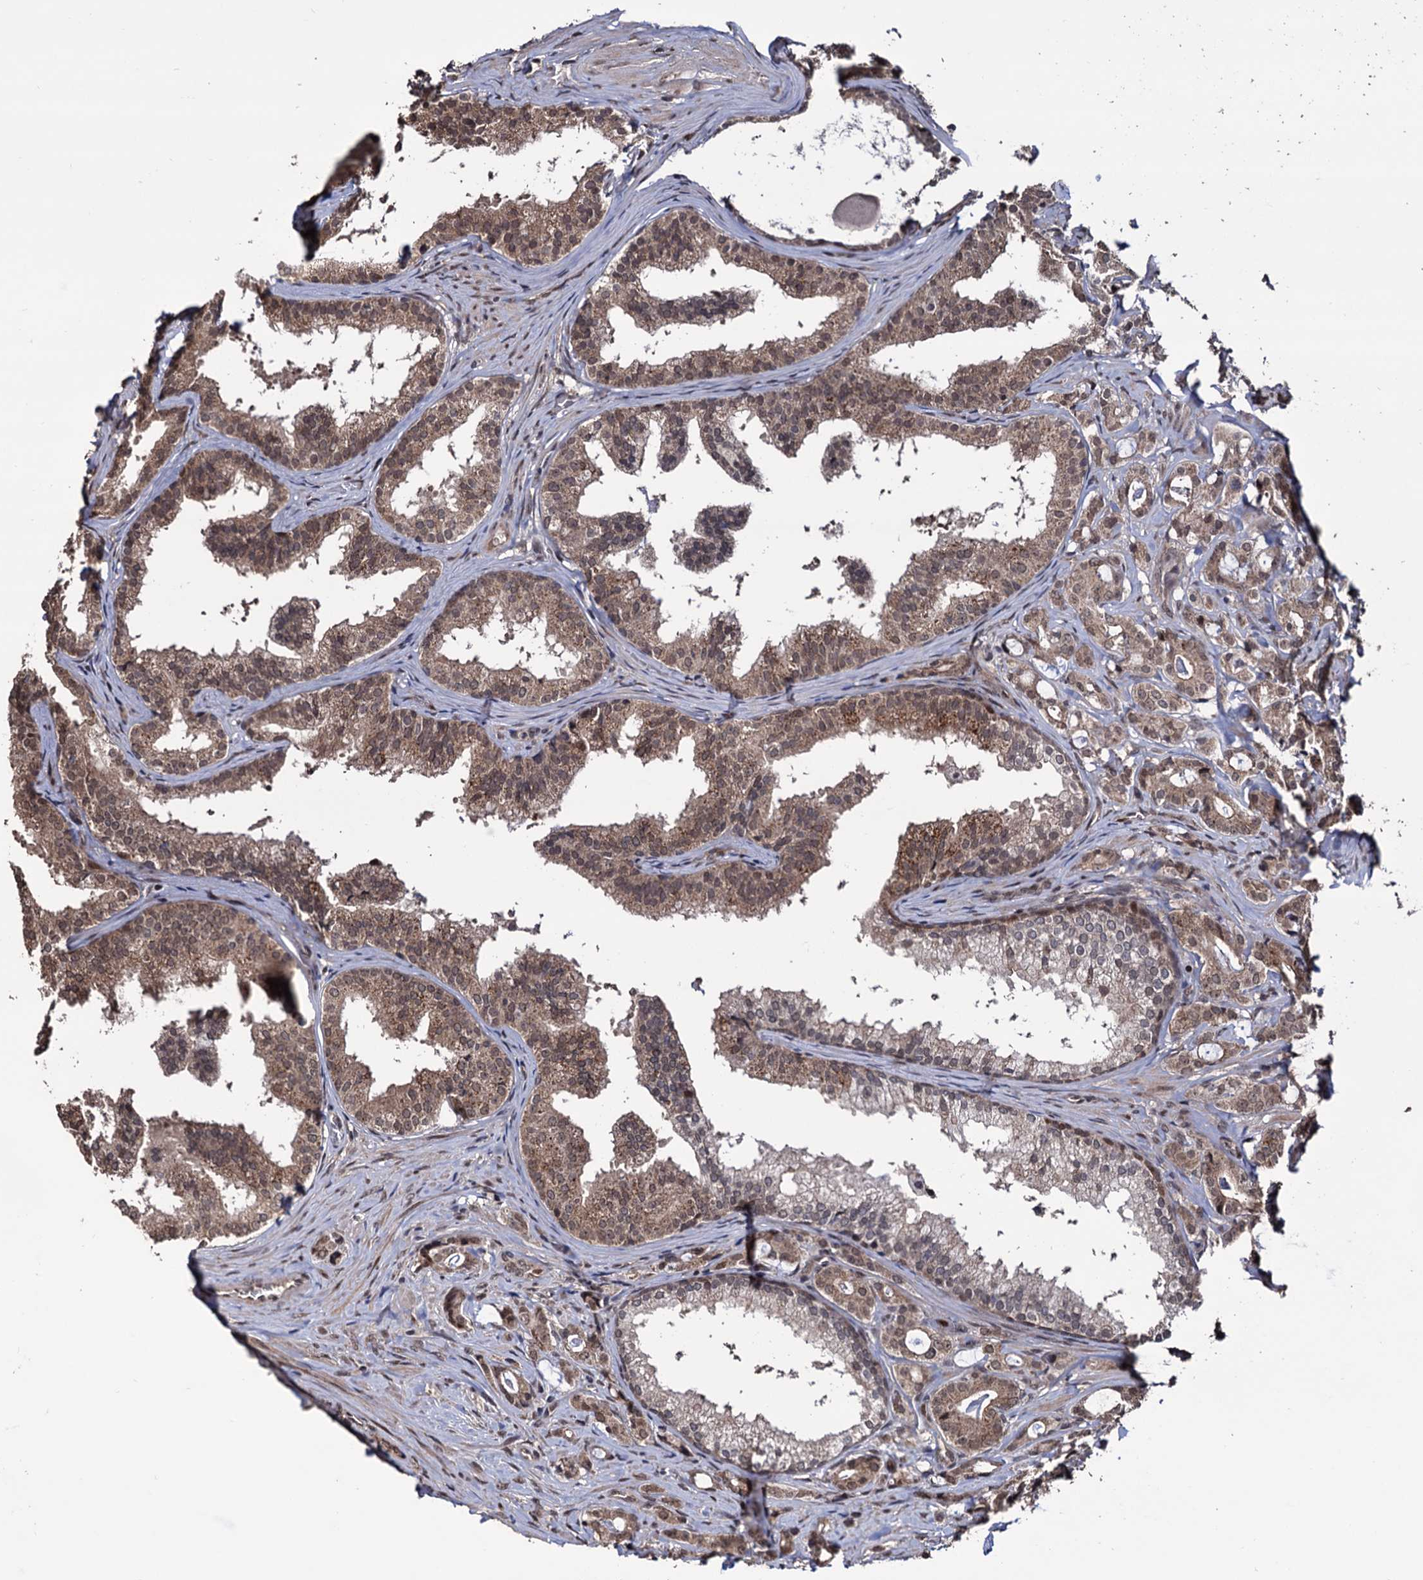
{"staining": {"intensity": "moderate", "quantity": ">75%", "location": "cytoplasmic/membranous,nuclear"}, "tissue": "prostate cancer", "cell_type": "Tumor cells", "image_type": "cancer", "snomed": [{"axis": "morphology", "description": "Adenocarcinoma, High grade"}, {"axis": "topography", "description": "Prostate"}], "caption": "IHC image of neoplastic tissue: prostate high-grade adenocarcinoma stained using IHC reveals medium levels of moderate protein expression localized specifically in the cytoplasmic/membranous and nuclear of tumor cells, appearing as a cytoplasmic/membranous and nuclear brown color.", "gene": "KLF5", "patient": {"sex": "male", "age": 63}}